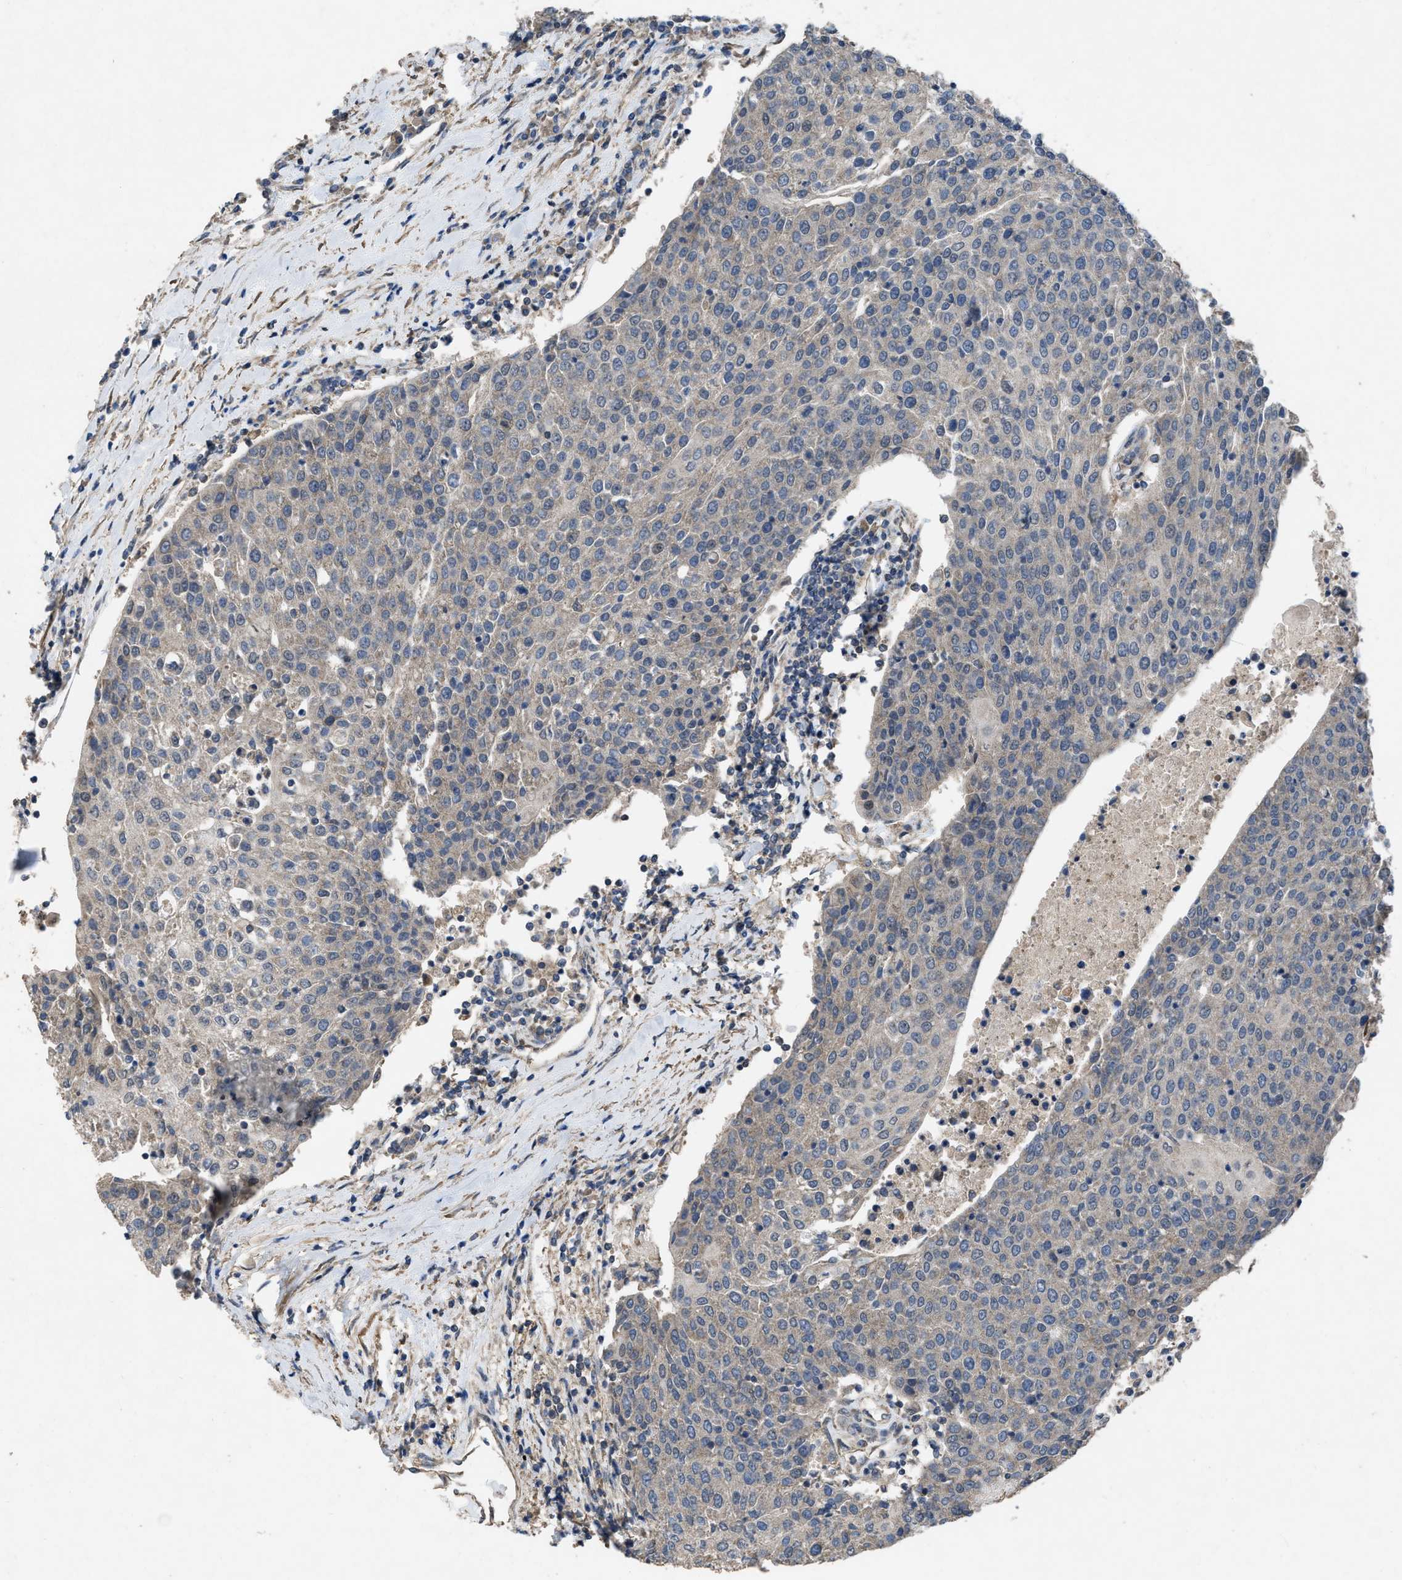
{"staining": {"intensity": "negative", "quantity": "none", "location": "none"}, "tissue": "urothelial cancer", "cell_type": "Tumor cells", "image_type": "cancer", "snomed": [{"axis": "morphology", "description": "Urothelial carcinoma, High grade"}, {"axis": "topography", "description": "Urinary bladder"}], "caption": "Tumor cells are negative for protein expression in human high-grade urothelial carcinoma.", "gene": "ARL6", "patient": {"sex": "female", "age": 85}}